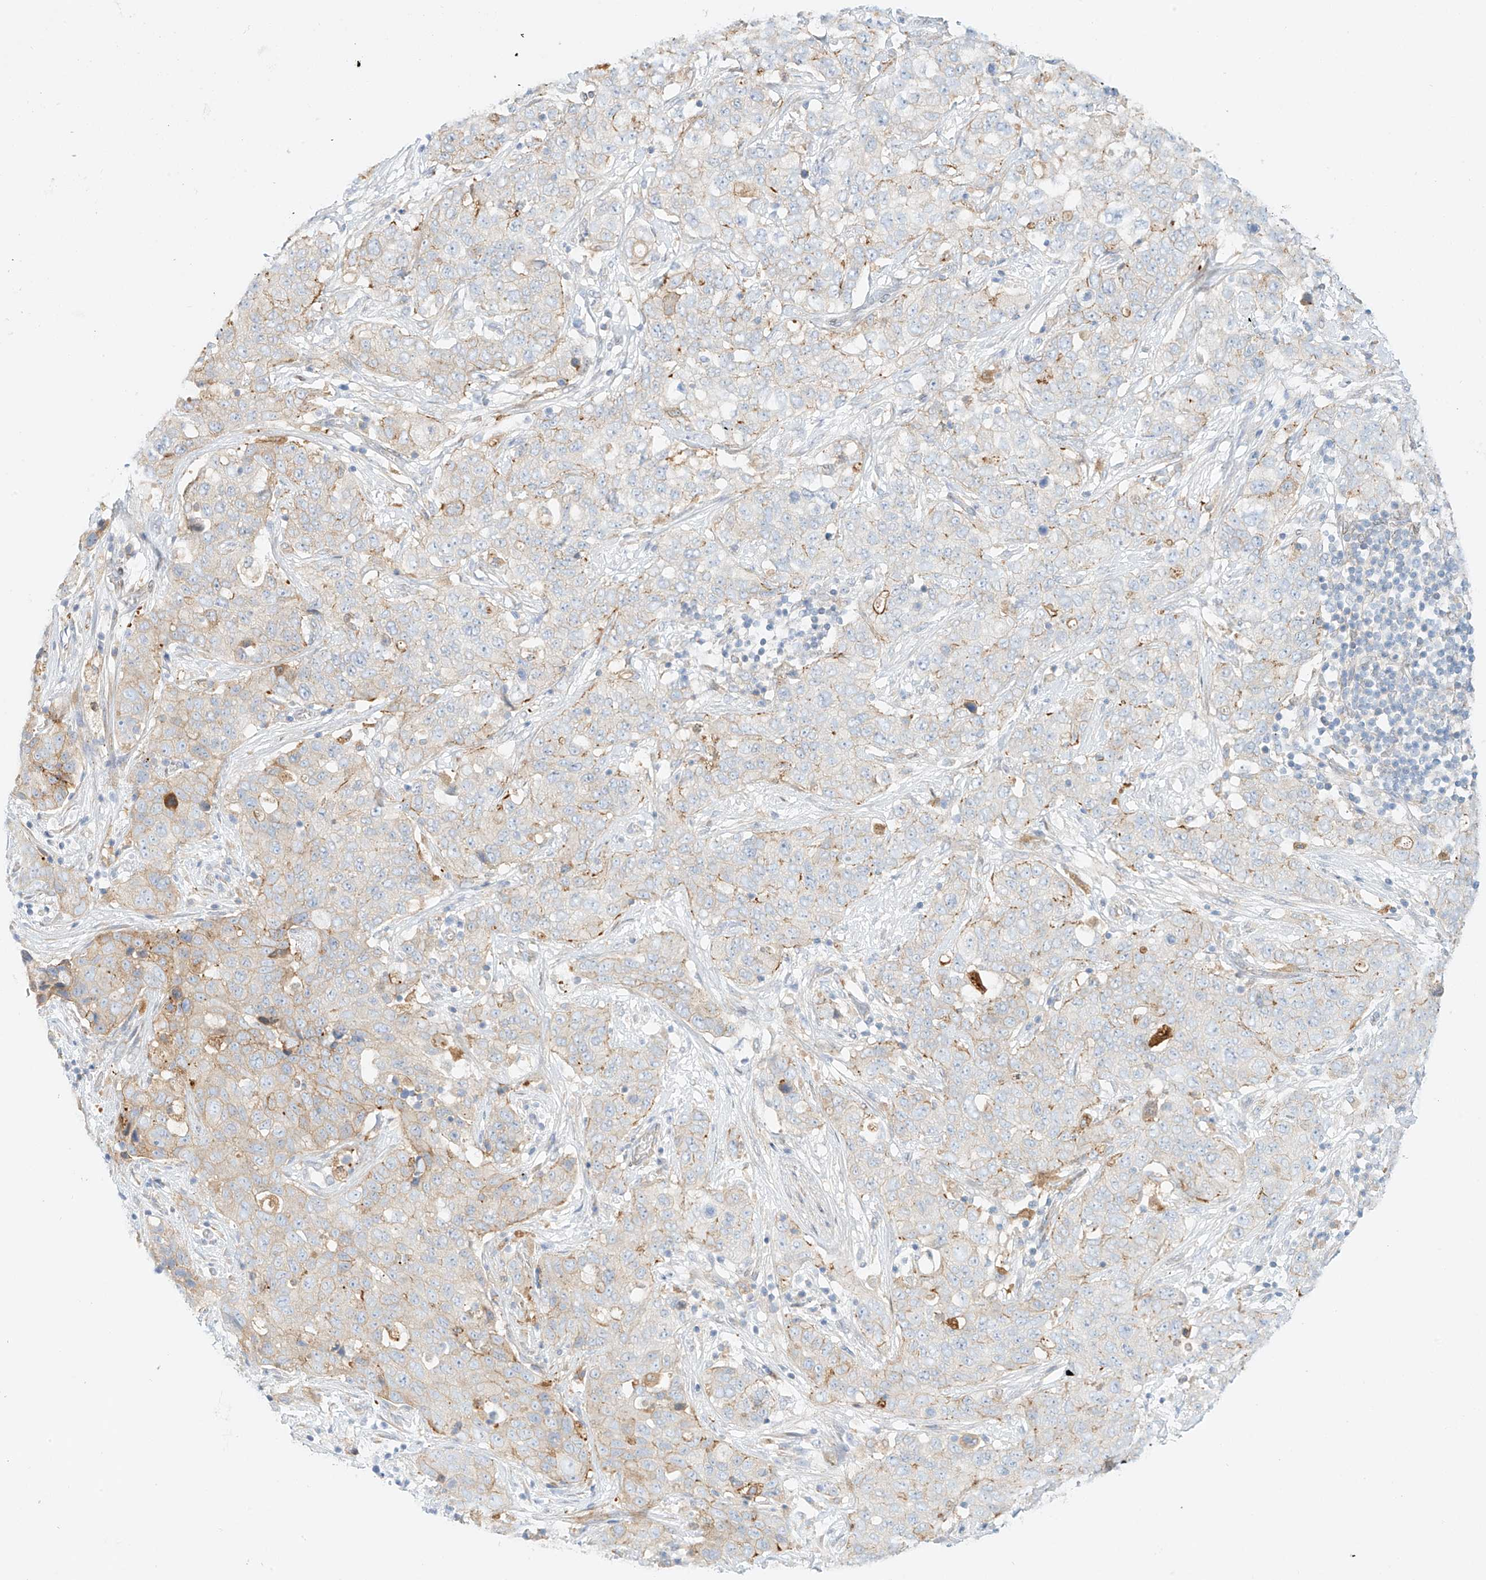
{"staining": {"intensity": "moderate", "quantity": "<25%", "location": "cytoplasmic/membranous"}, "tissue": "stomach cancer", "cell_type": "Tumor cells", "image_type": "cancer", "snomed": [{"axis": "morphology", "description": "Normal tissue, NOS"}, {"axis": "morphology", "description": "Adenocarcinoma, NOS"}, {"axis": "topography", "description": "Lymph node"}, {"axis": "topography", "description": "Stomach"}], "caption": "Immunohistochemistry micrograph of neoplastic tissue: stomach adenocarcinoma stained using immunohistochemistry (IHC) demonstrates low levels of moderate protein expression localized specifically in the cytoplasmic/membranous of tumor cells, appearing as a cytoplasmic/membranous brown color.", "gene": "PCYOX1", "patient": {"sex": "male", "age": 48}}